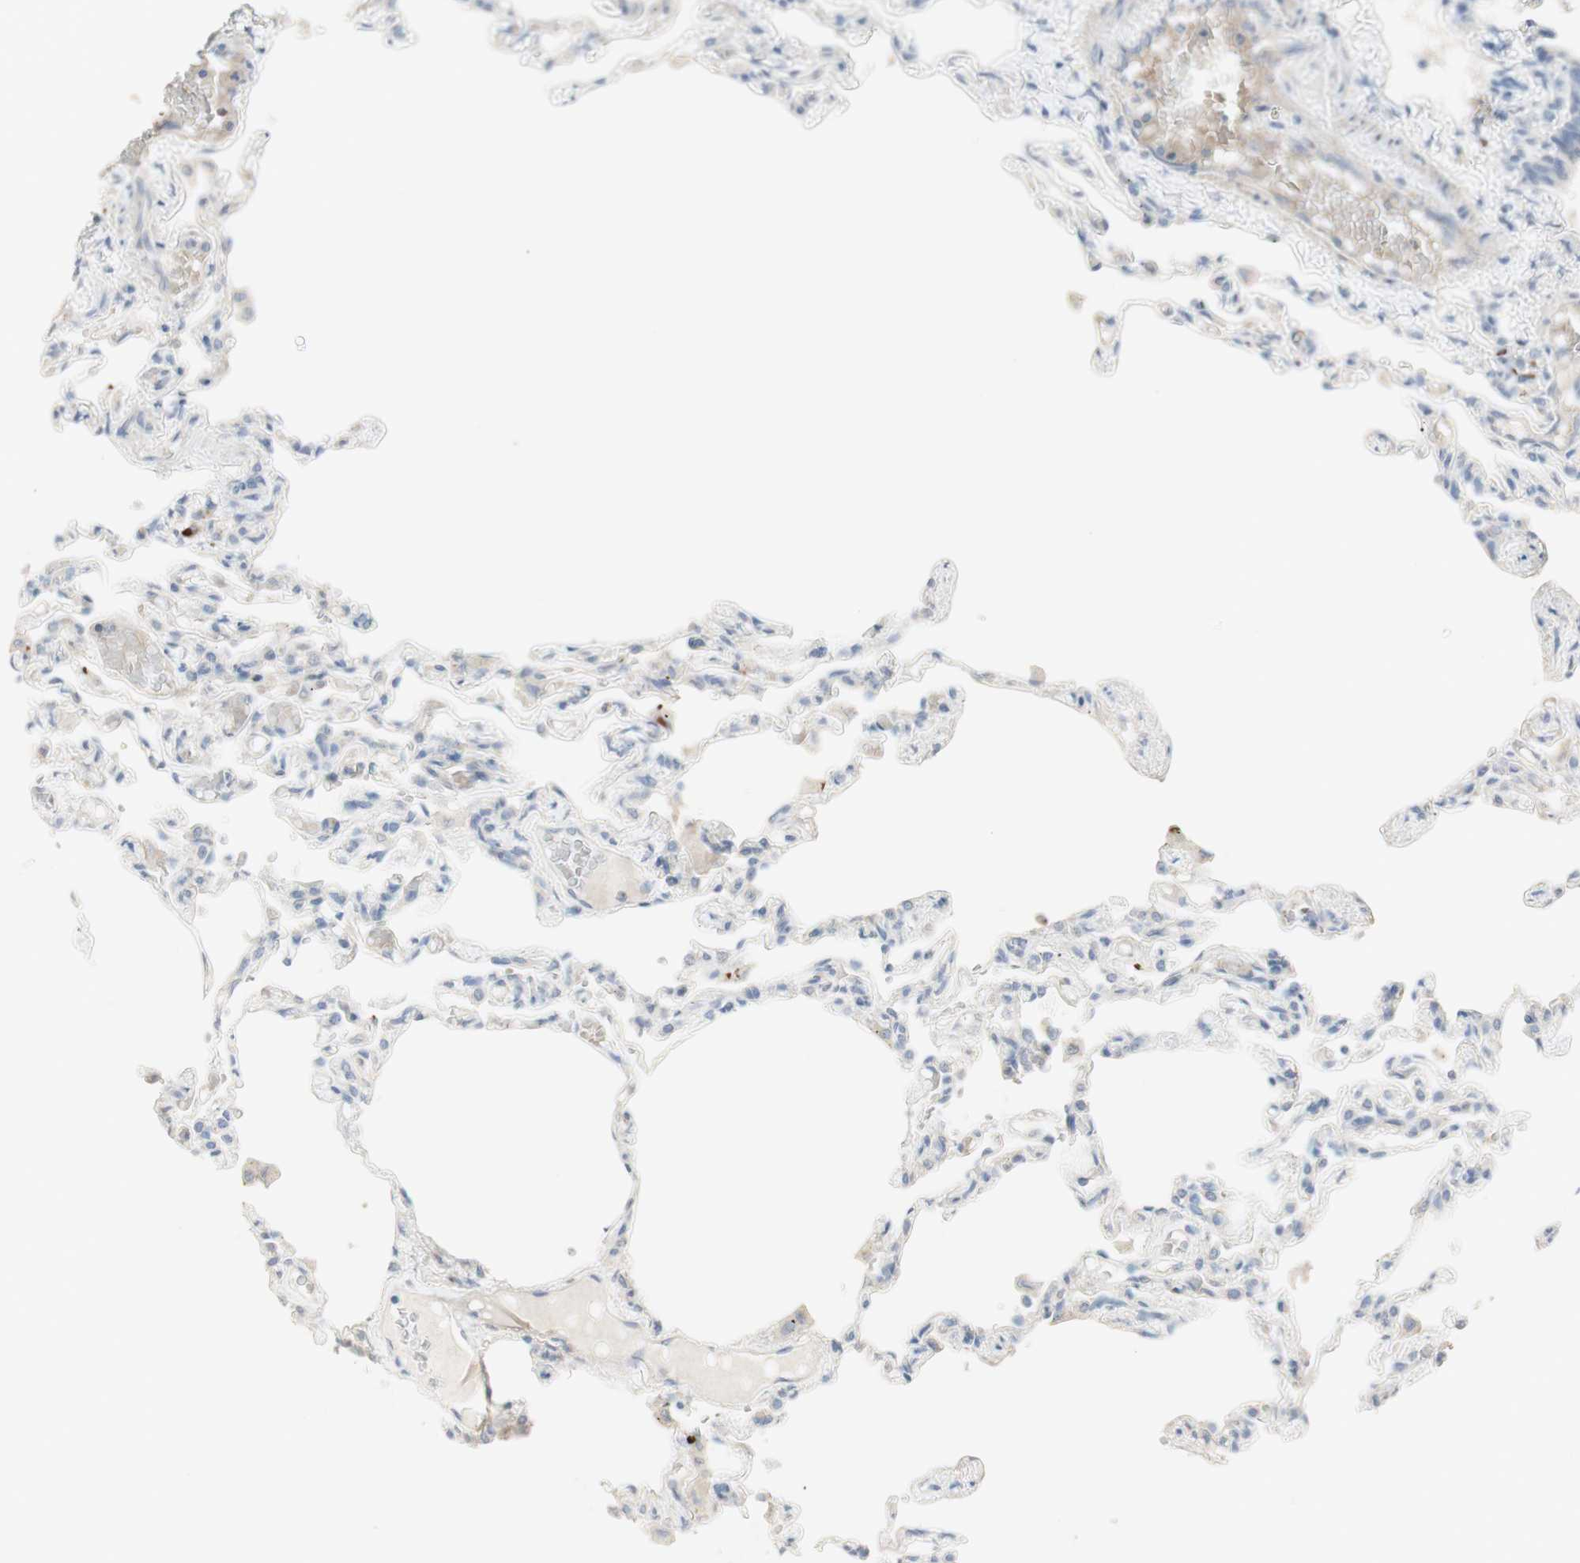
{"staining": {"intensity": "negative", "quantity": "none", "location": "none"}, "tissue": "lung", "cell_type": "Alveolar cells", "image_type": "normal", "snomed": [{"axis": "morphology", "description": "Normal tissue, NOS"}, {"axis": "topography", "description": "Lung"}], "caption": "A micrograph of lung stained for a protein reveals no brown staining in alveolar cells. (DAB immunohistochemistry (IHC), high magnification).", "gene": "MANEA", "patient": {"sex": "male", "age": 21}}